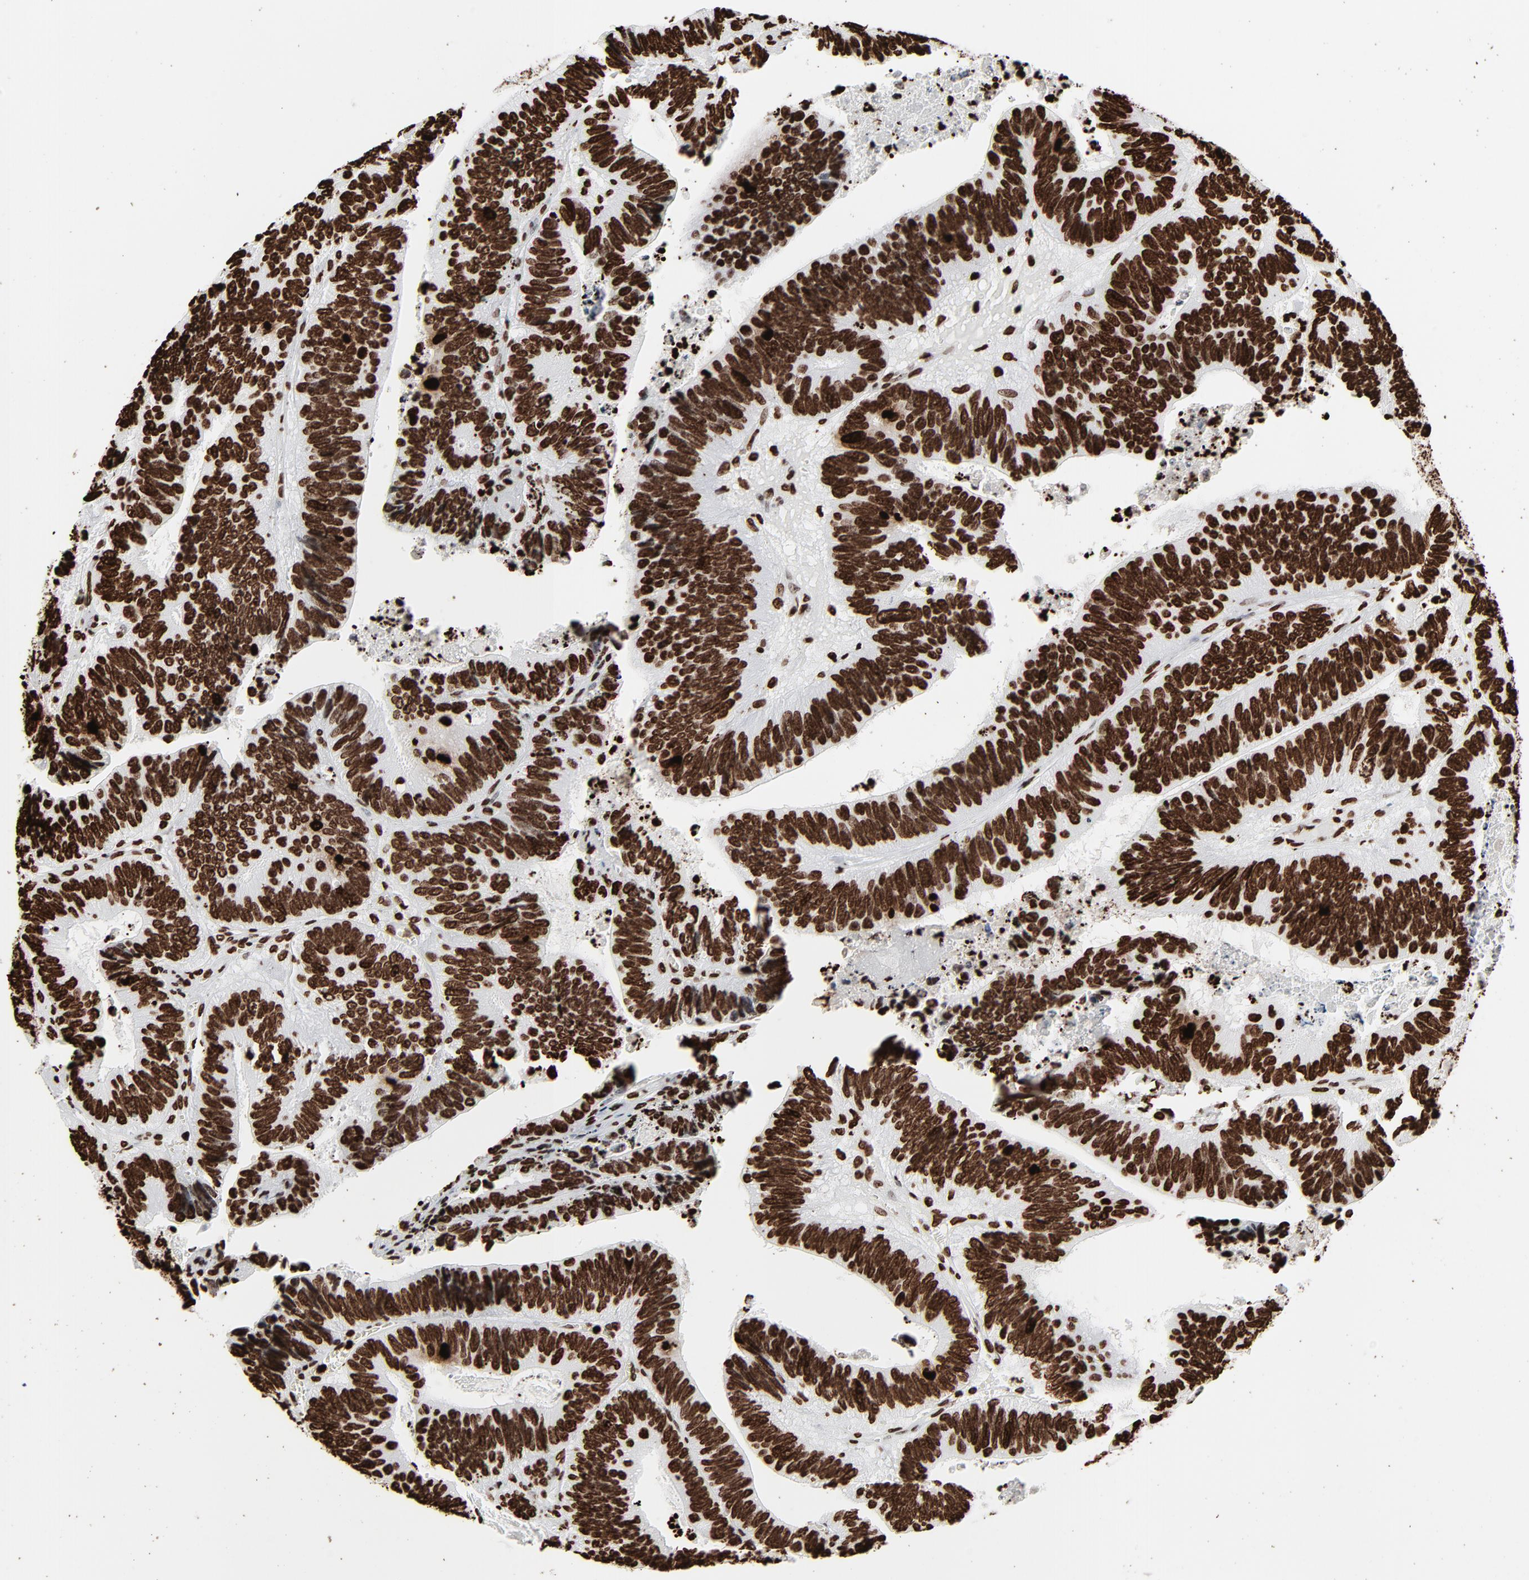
{"staining": {"intensity": "strong", "quantity": ">75%", "location": "nuclear"}, "tissue": "colorectal cancer", "cell_type": "Tumor cells", "image_type": "cancer", "snomed": [{"axis": "morphology", "description": "Adenocarcinoma, NOS"}, {"axis": "topography", "description": "Colon"}], "caption": "Colorectal adenocarcinoma stained with DAB IHC shows high levels of strong nuclear positivity in approximately >75% of tumor cells.", "gene": "H3-4", "patient": {"sex": "male", "age": 72}}